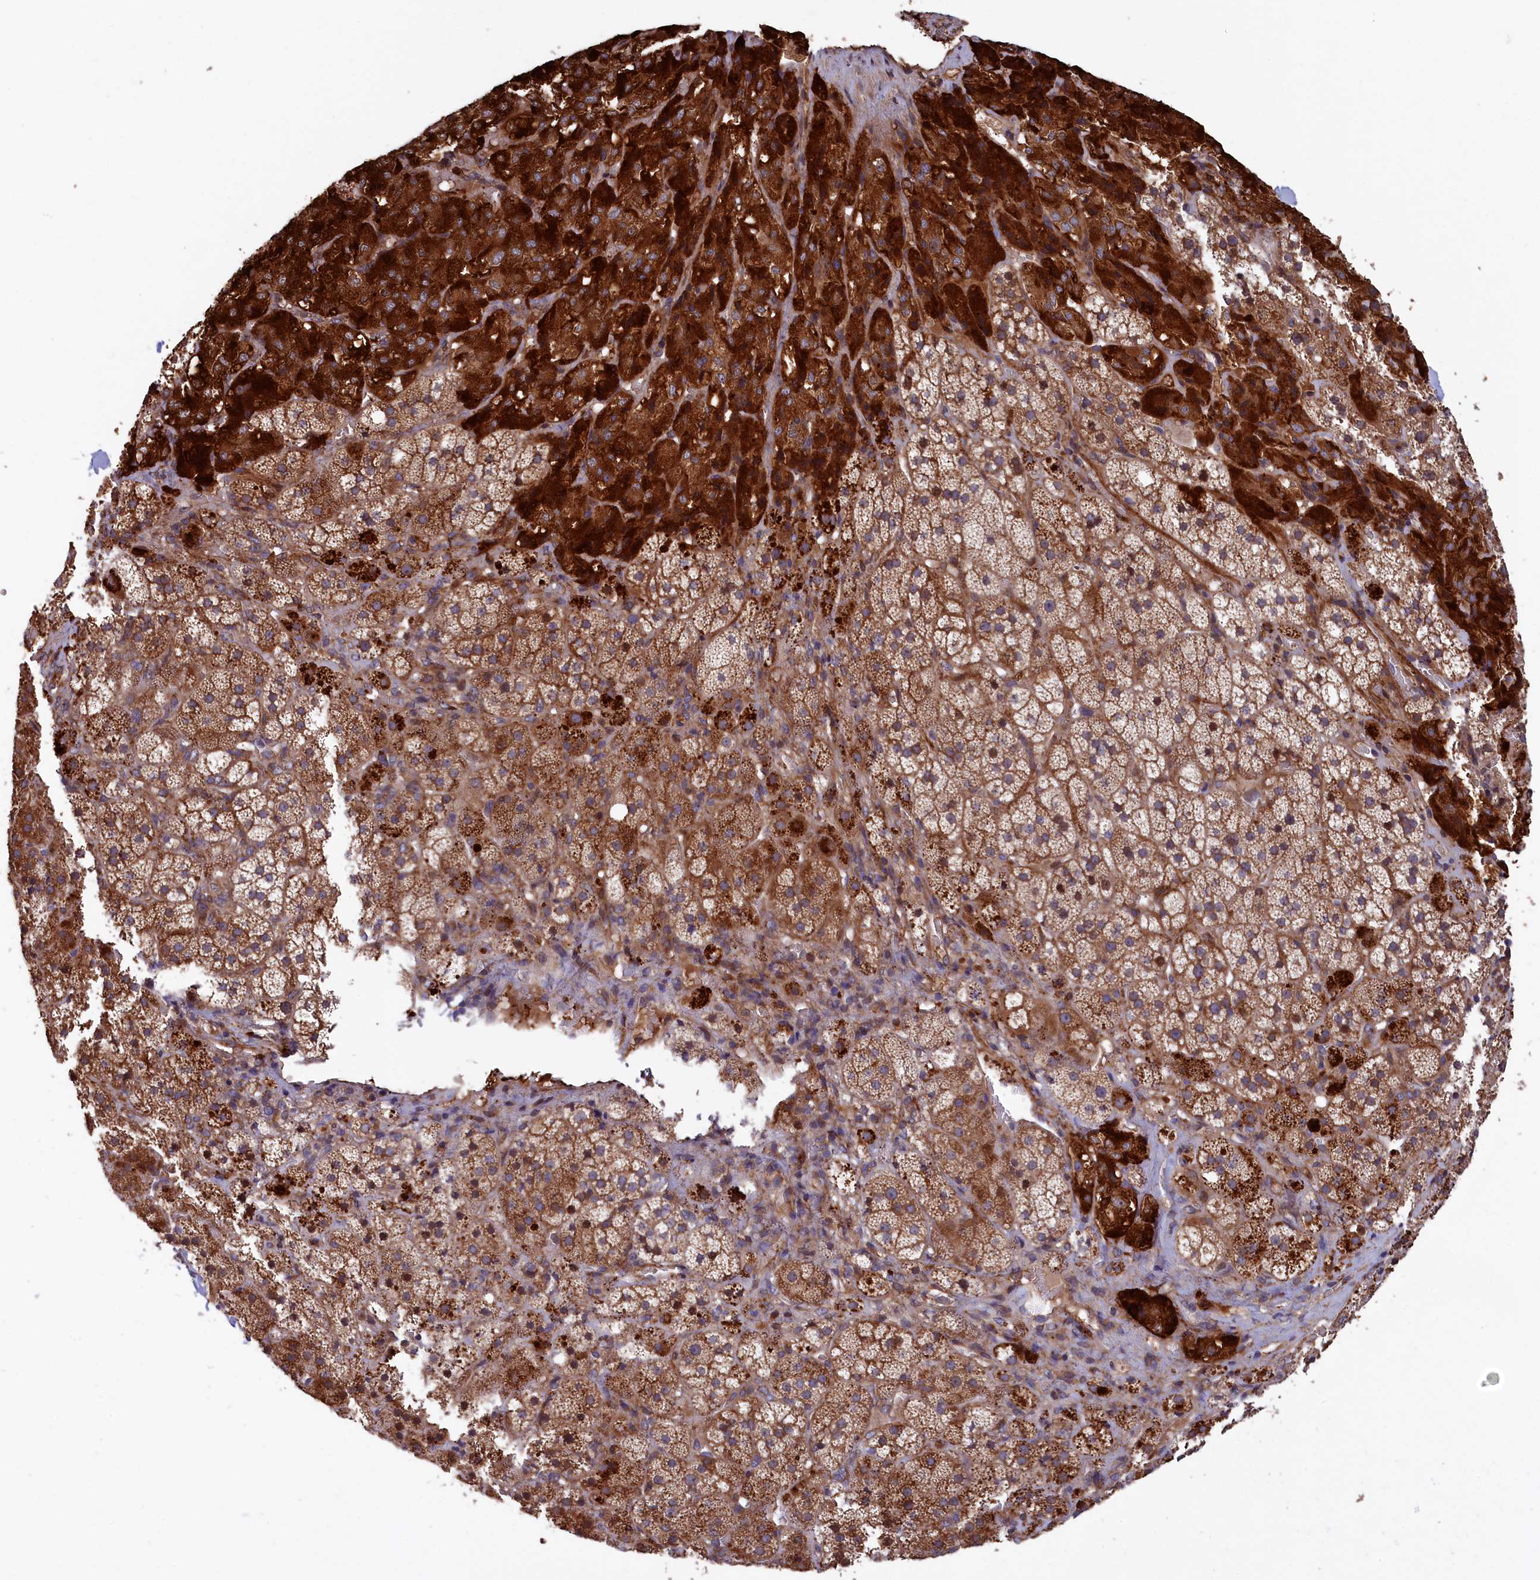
{"staining": {"intensity": "strong", "quantity": "25%-75%", "location": "cytoplasmic/membranous"}, "tissue": "adrenal gland", "cell_type": "Glandular cells", "image_type": "normal", "snomed": [{"axis": "morphology", "description": "Normal tissue, NOS"}, {"axis": "topography", "description": "Adrenal gland"}], "caption": "Protein analysis of unremarkable adrenal gland displays strong cytoplasmic/membranous expression in approximately 25%-75% of glandular cells. (DAB (3,3'-diaminobenzidine) = brown stain, brightfield microscopy at high magnification).", "gene": "GREB1L", "patient": {"sex": "female", "age": 44}}